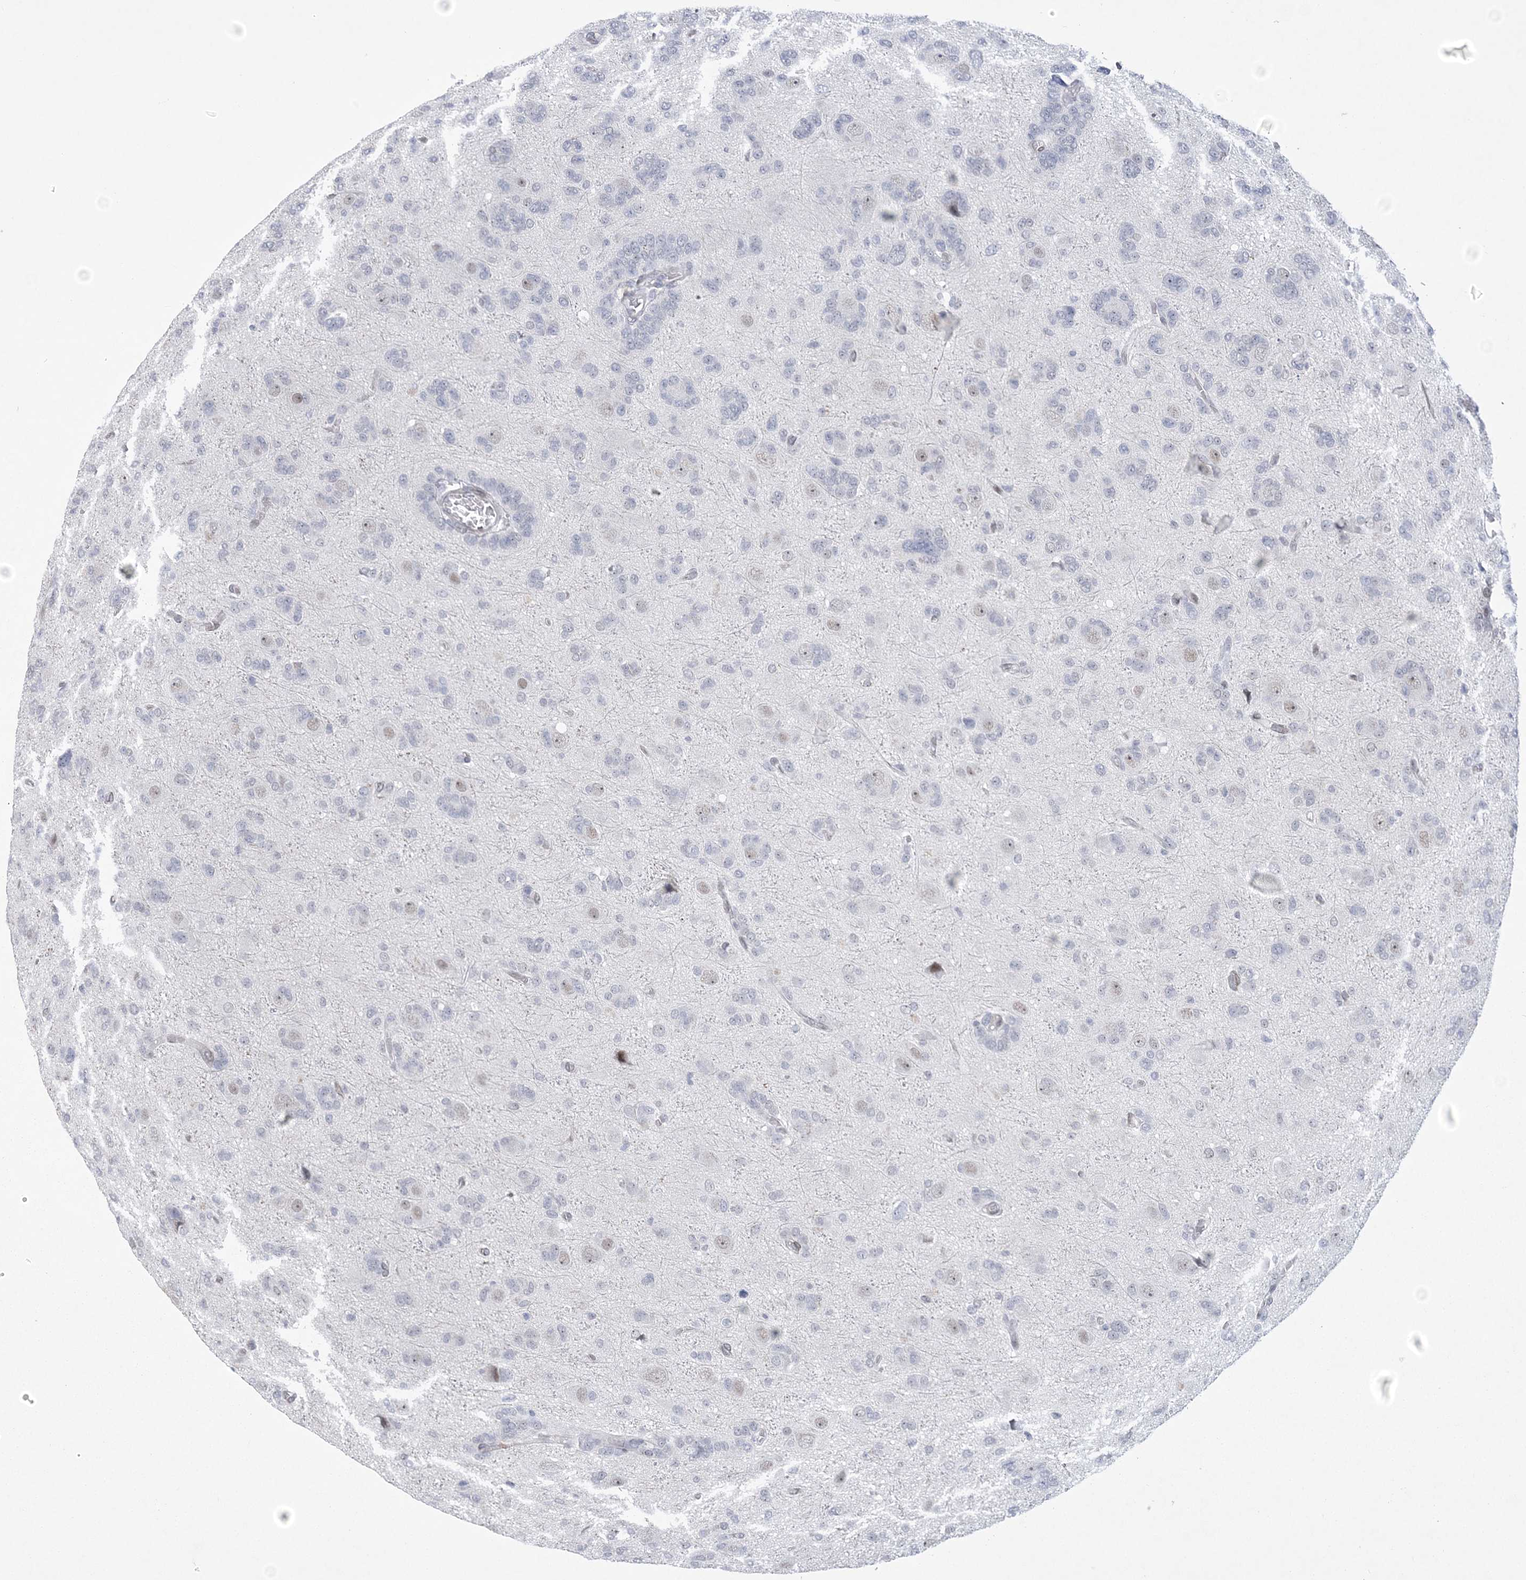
{"staining": {"intensity": "negative", "quantity": "none", "location": "none"}, "tissue": "glioma", "cell_type": "Tumor cells", "image_type": "cancer", "snomed": [{"axis": "morphology", "description": "Glioma, malignant, High grade"}, {"axis": "topography", "description": "Brain"}], "caption": "Tumor cells are negative for protein expression in human glioma.", "gene": "HOMEZ", "patient": {"sex": "female", "age": 59}}